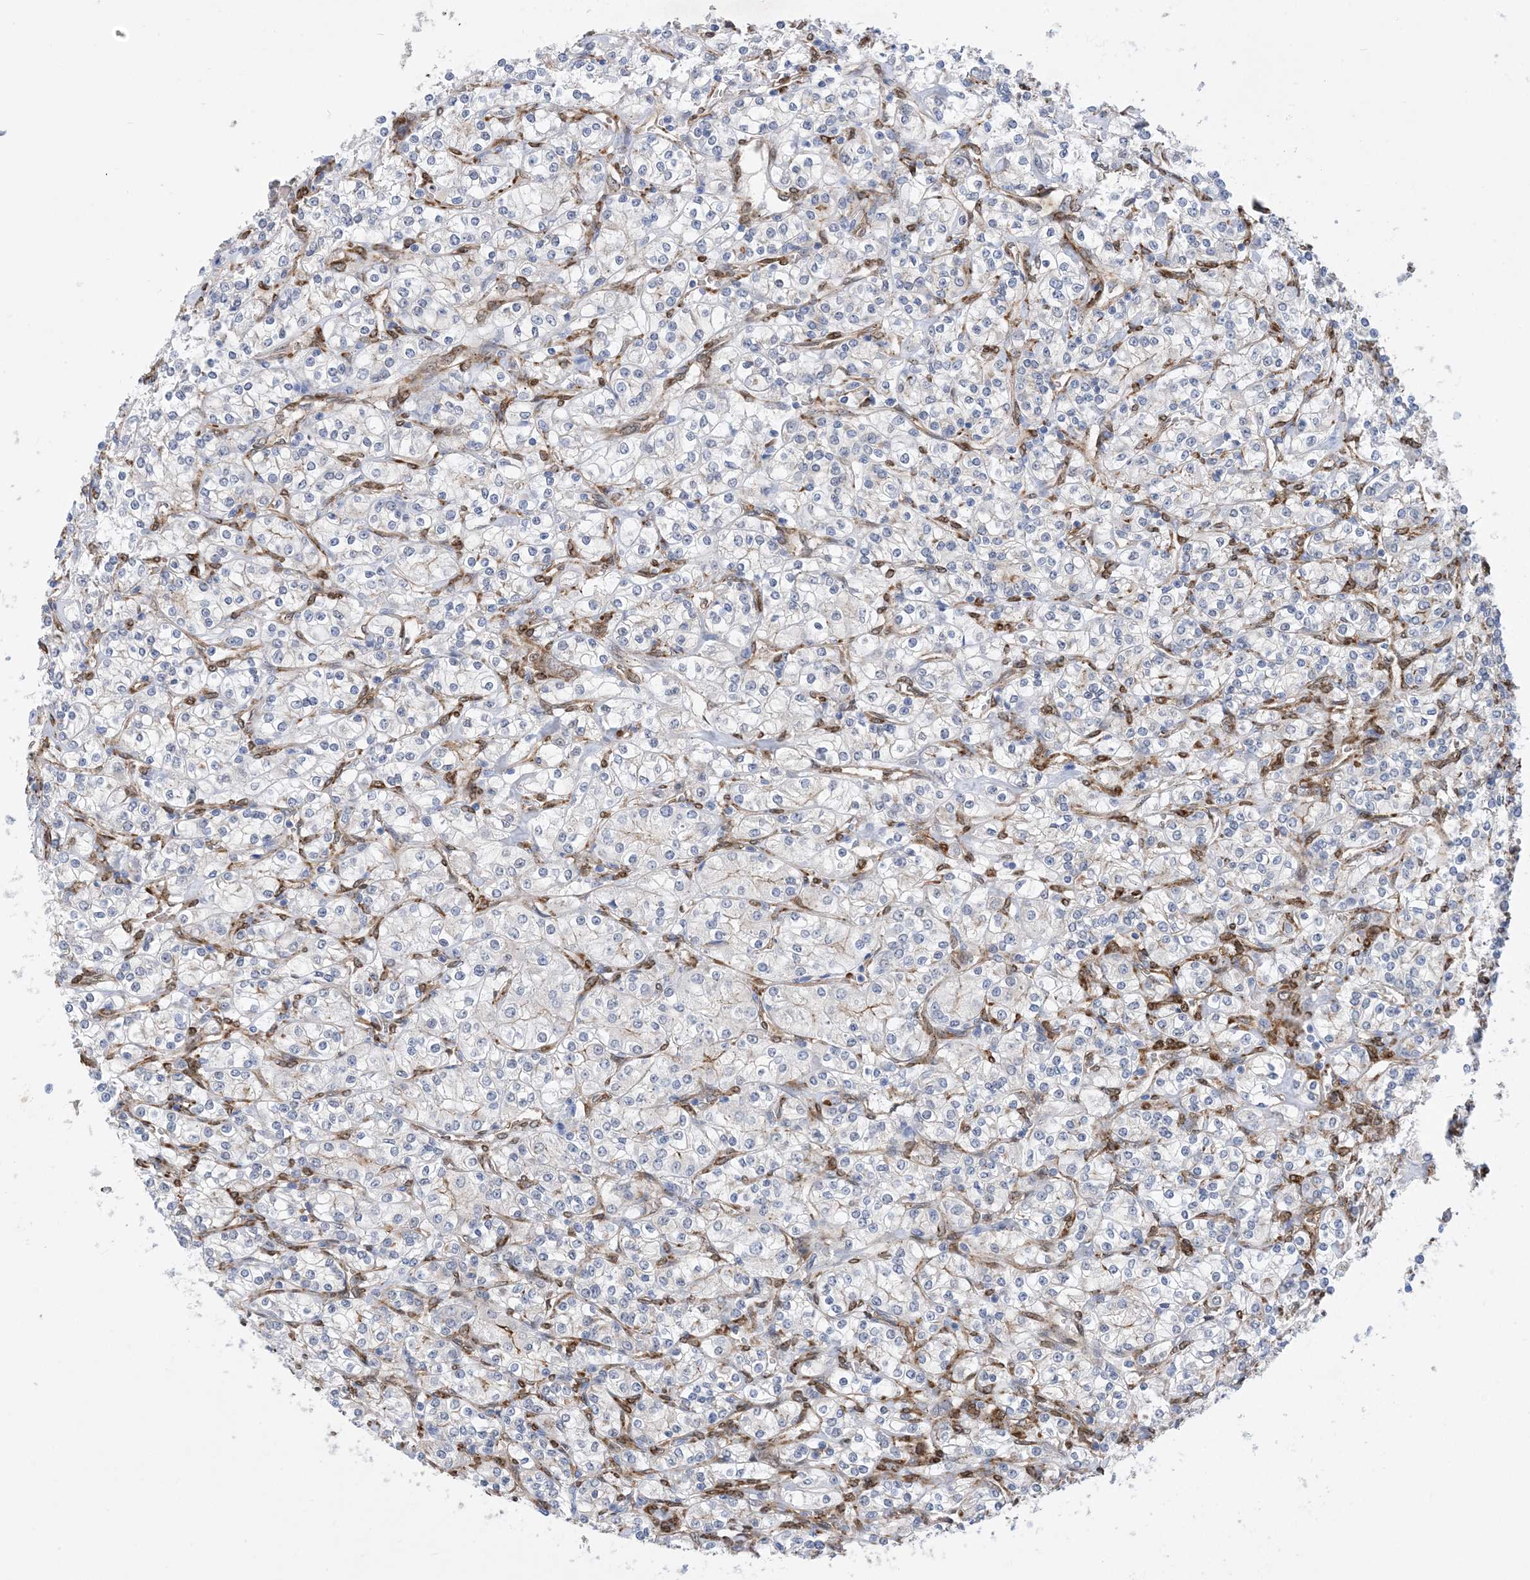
{"staining": {"intensity": "negative", "quantity": "none", "location": "none"}, "tissue": "renal cancer", "cell_type": "Tumor cells", "image_type": "cancer", "snomed": [{"axis": "morphology", "description": "Adenocarcinoma, NOS"}, {"axis": "topography", "description": "Kidney"}], "caption": "Immunohistochemistry (IHC) of human renal cancer (adenocarcinoma) displays no staining in tumor cells. The staining was performed using DAB (3,3'-diaminobenzidine) to visualize the protein expression in brown, while the nuclei were stained in blue with hematoxylin (Magnification: 20x).", "gene": "RBMS3", "patient": {"sex": "male", "age": 77}}